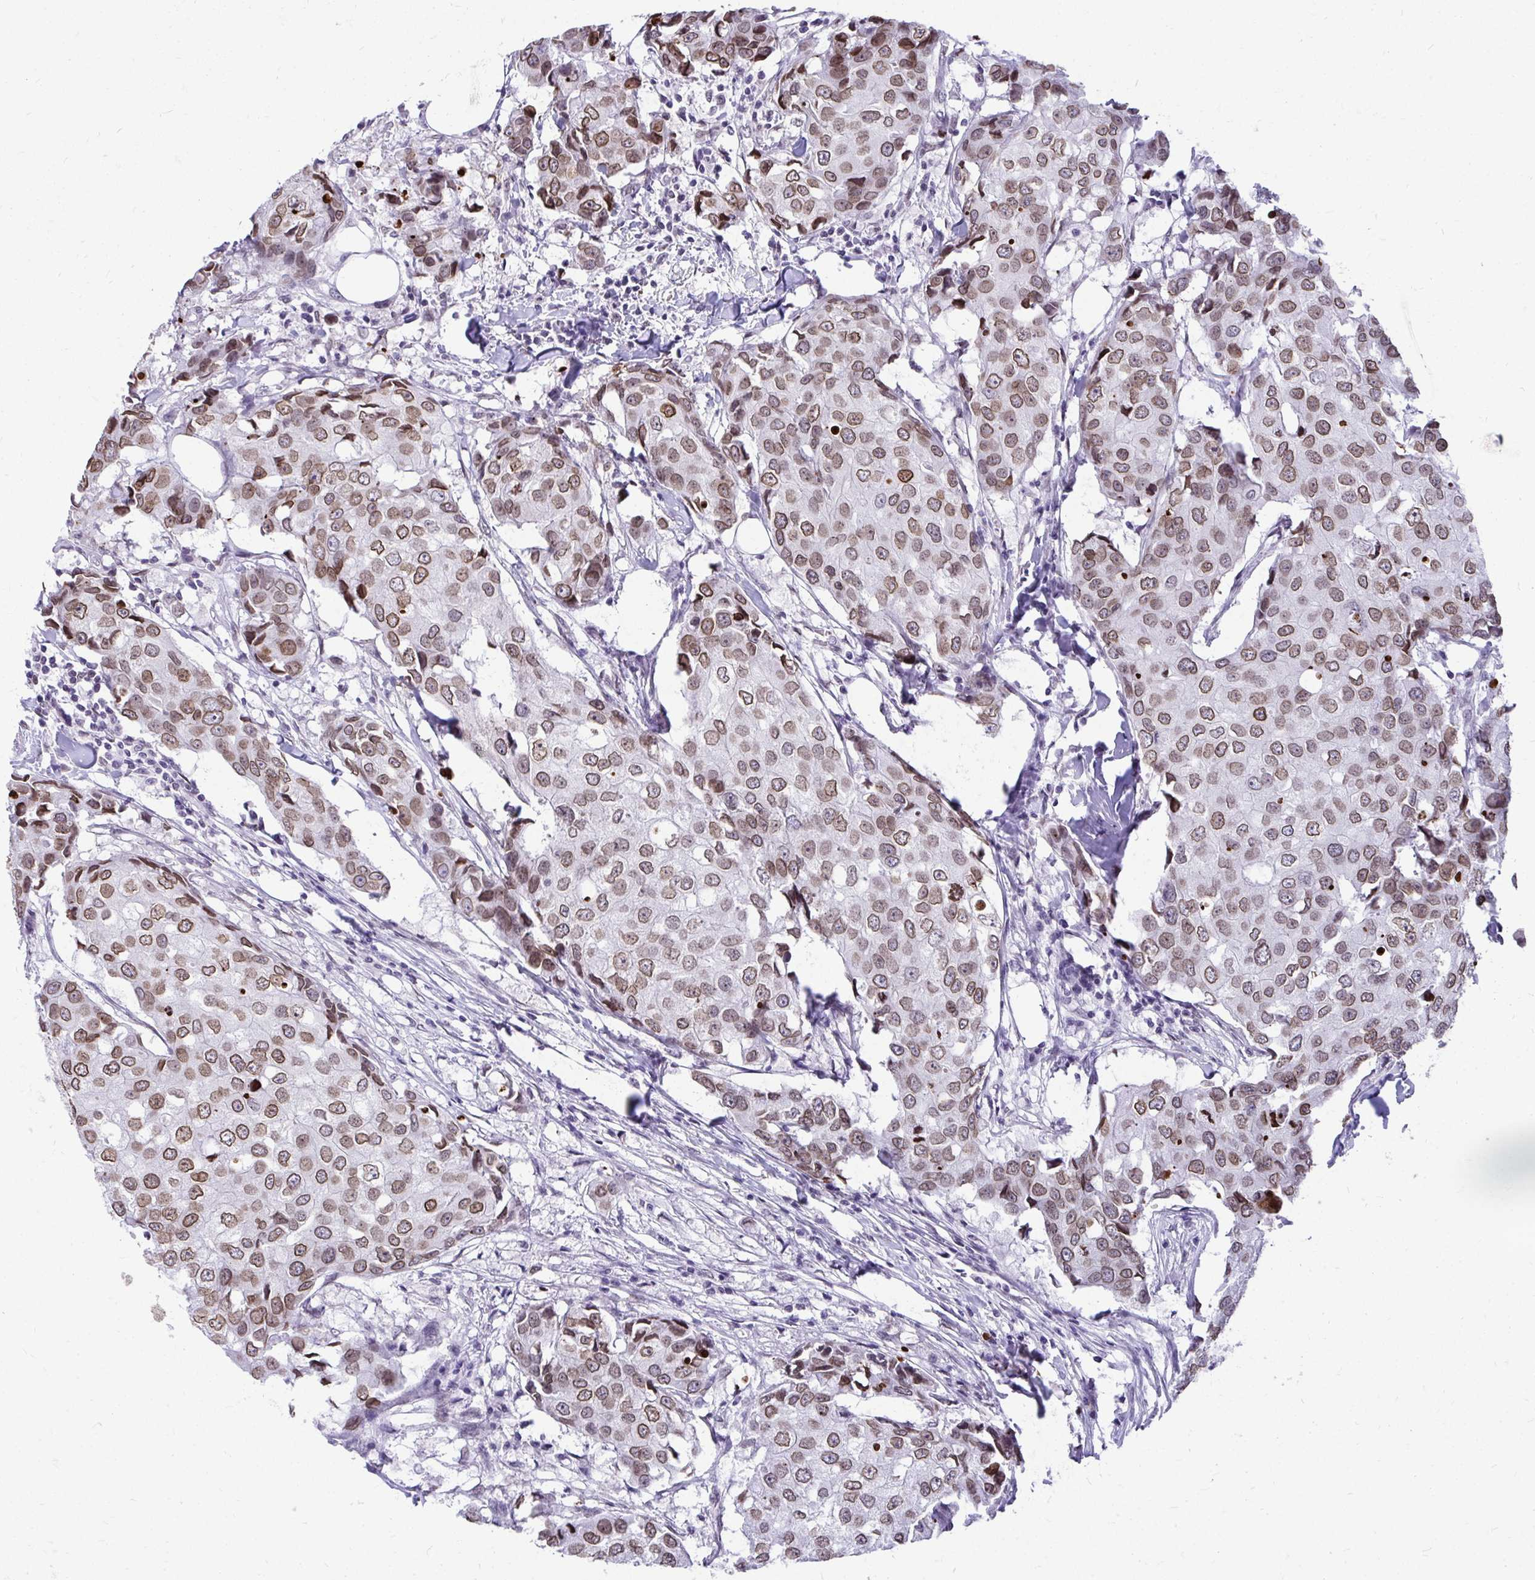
{"staining": {"intensity": "moderate", "quantity": ">75%", "location": "cytoplasmic/membranous,nuclear"}, "tissue": "breast cancer", "cell_type": "Tumor cells", "image_type": "cancer", "snomed": [{"axis": "morphology", "description": "Duct carcinoma"}, {"axis": "topography", "description": "Breast"}], "caption": "Protein staining of breast invasive ductal carcinoma tissue shows moderate cytoplasmic/membranous and nuclear expression in approximately >75% of tumor cells.", "gene": "BANF1", "patient": {"sex": "female", "age": 27}}